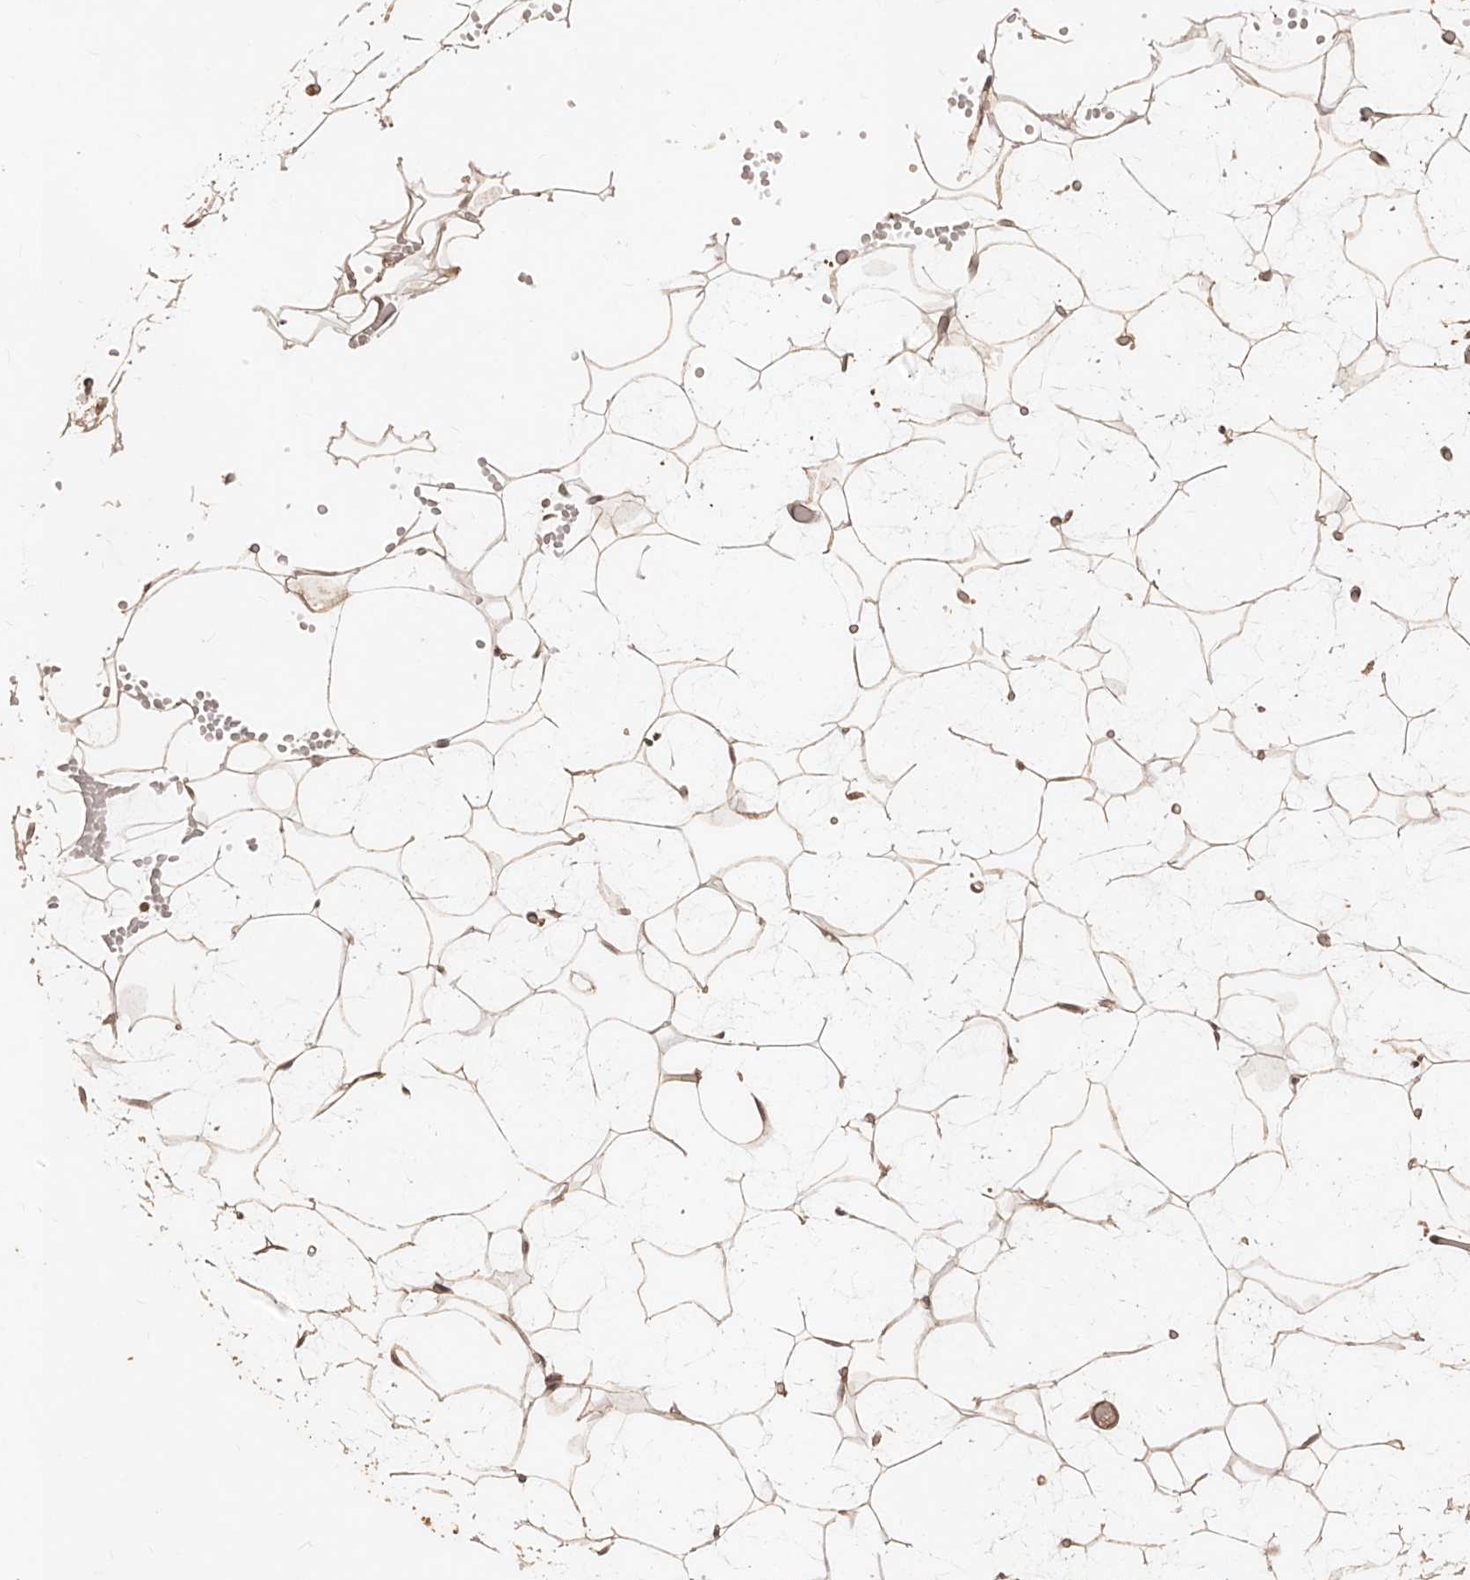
{"staining": {"intensity": "moderate", "quantity": ">75%", "location": "cytoplasmic/membranous"}, "tissue": "adipose tissue", "cell_type": "Adipocytes", "image_type": "normal", "snomed": [{"axis": "morphology", "description": "Normal tissue, NOS"}, {"axis": "topography", "description": "Breast"}], "caption": "Protein analysis of benign adipose tissue displays moderate cytoplasmic/membranous expression in approximately >75% of adipocytes. The protein is stained brown, and the nuclei are stained in blue (DAB IHC with brightfield microscopy, high magnification).", "gene": "CCL14", "patient": {"sex": "female", "age": 23}}